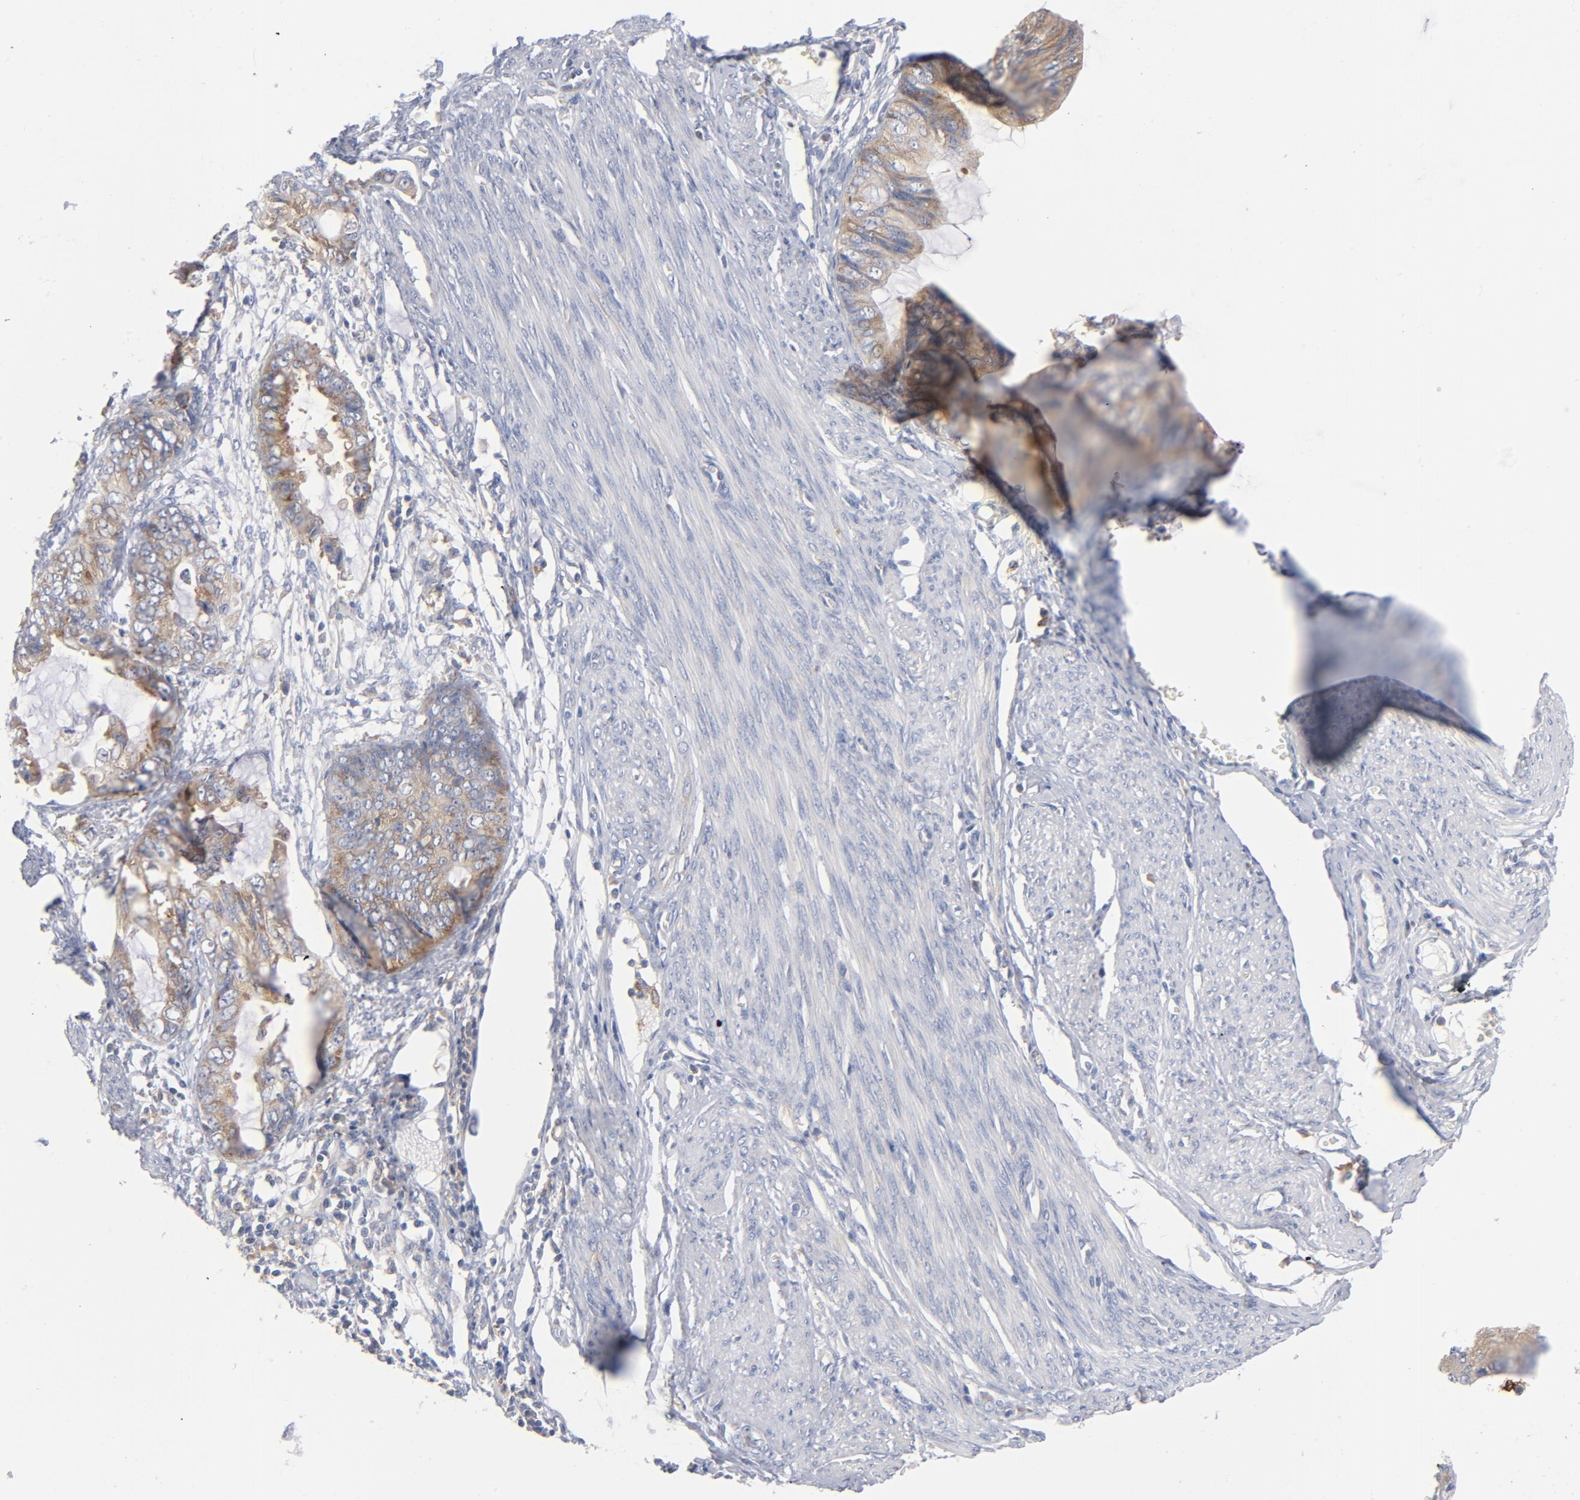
{"staining": {"intensity": "moderate", "quantity": "25%-75%", "location": "cytoplasmic/membranous"}, "tissue": "endometrial cancer", "cell_type": "Tumor cells", "image_type": "cancer", "snomed": [{"axis": "morphology", "description": "Adenocarcinoma, NOS"}, {"axis": "topography", "description": "Endometrium"}], "caption": "Protein expression analysis of human endometrial cancer reveals moderate cytoplasmic/membranous expression in approximately 25%-75% of tumor cells.", "gene": "CD86", "patient": {"sex": "female", "age": 75}}